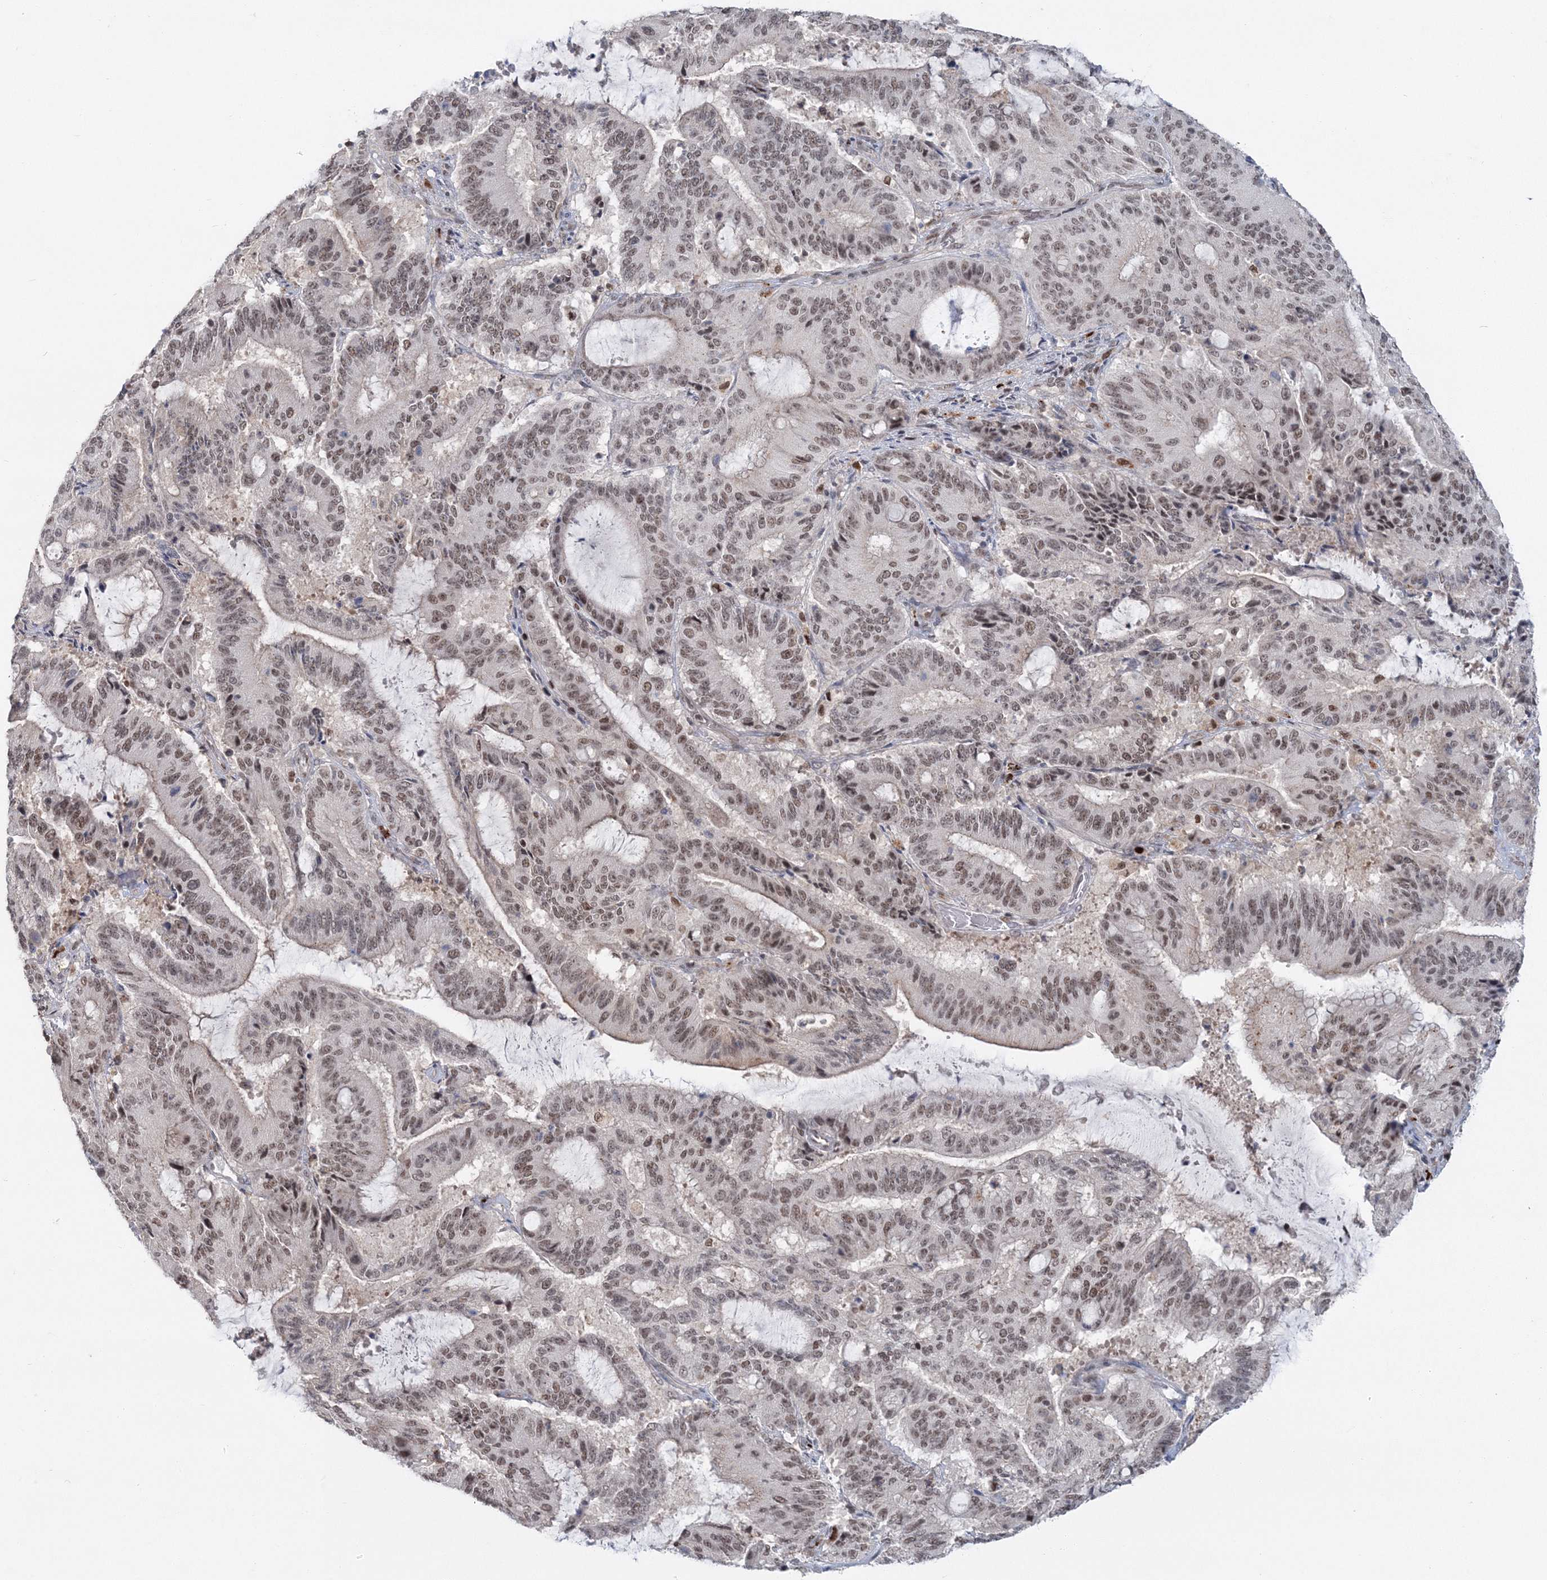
{"staining": {"intensity": "moderate", "quantity": ">75%", "location": "nuclear"}, "tissue": "liver cancer", "cell_type": "Tumor cells", "image_type": "cancer", "snomed": [{"axis": "morphology", "description": "Normal tissue, NOS"}, {"axis": "morphology", "description": "Cholangiocarcinoma"}, {"axis": "topography", "description": "Liver"}, {"axis": "topography", "description": "Peripheral nerve tissue"}], "caption": "Immunohistochemical staining of human liver cholangiocarcinoma demonstrates medium levels of moderate nuclear protein positivity in approximately >75% of tumor cells. Nuclei are stained in blue.", "gene": "PDS5A", "patient": {"sex": "female", "age": 73}}